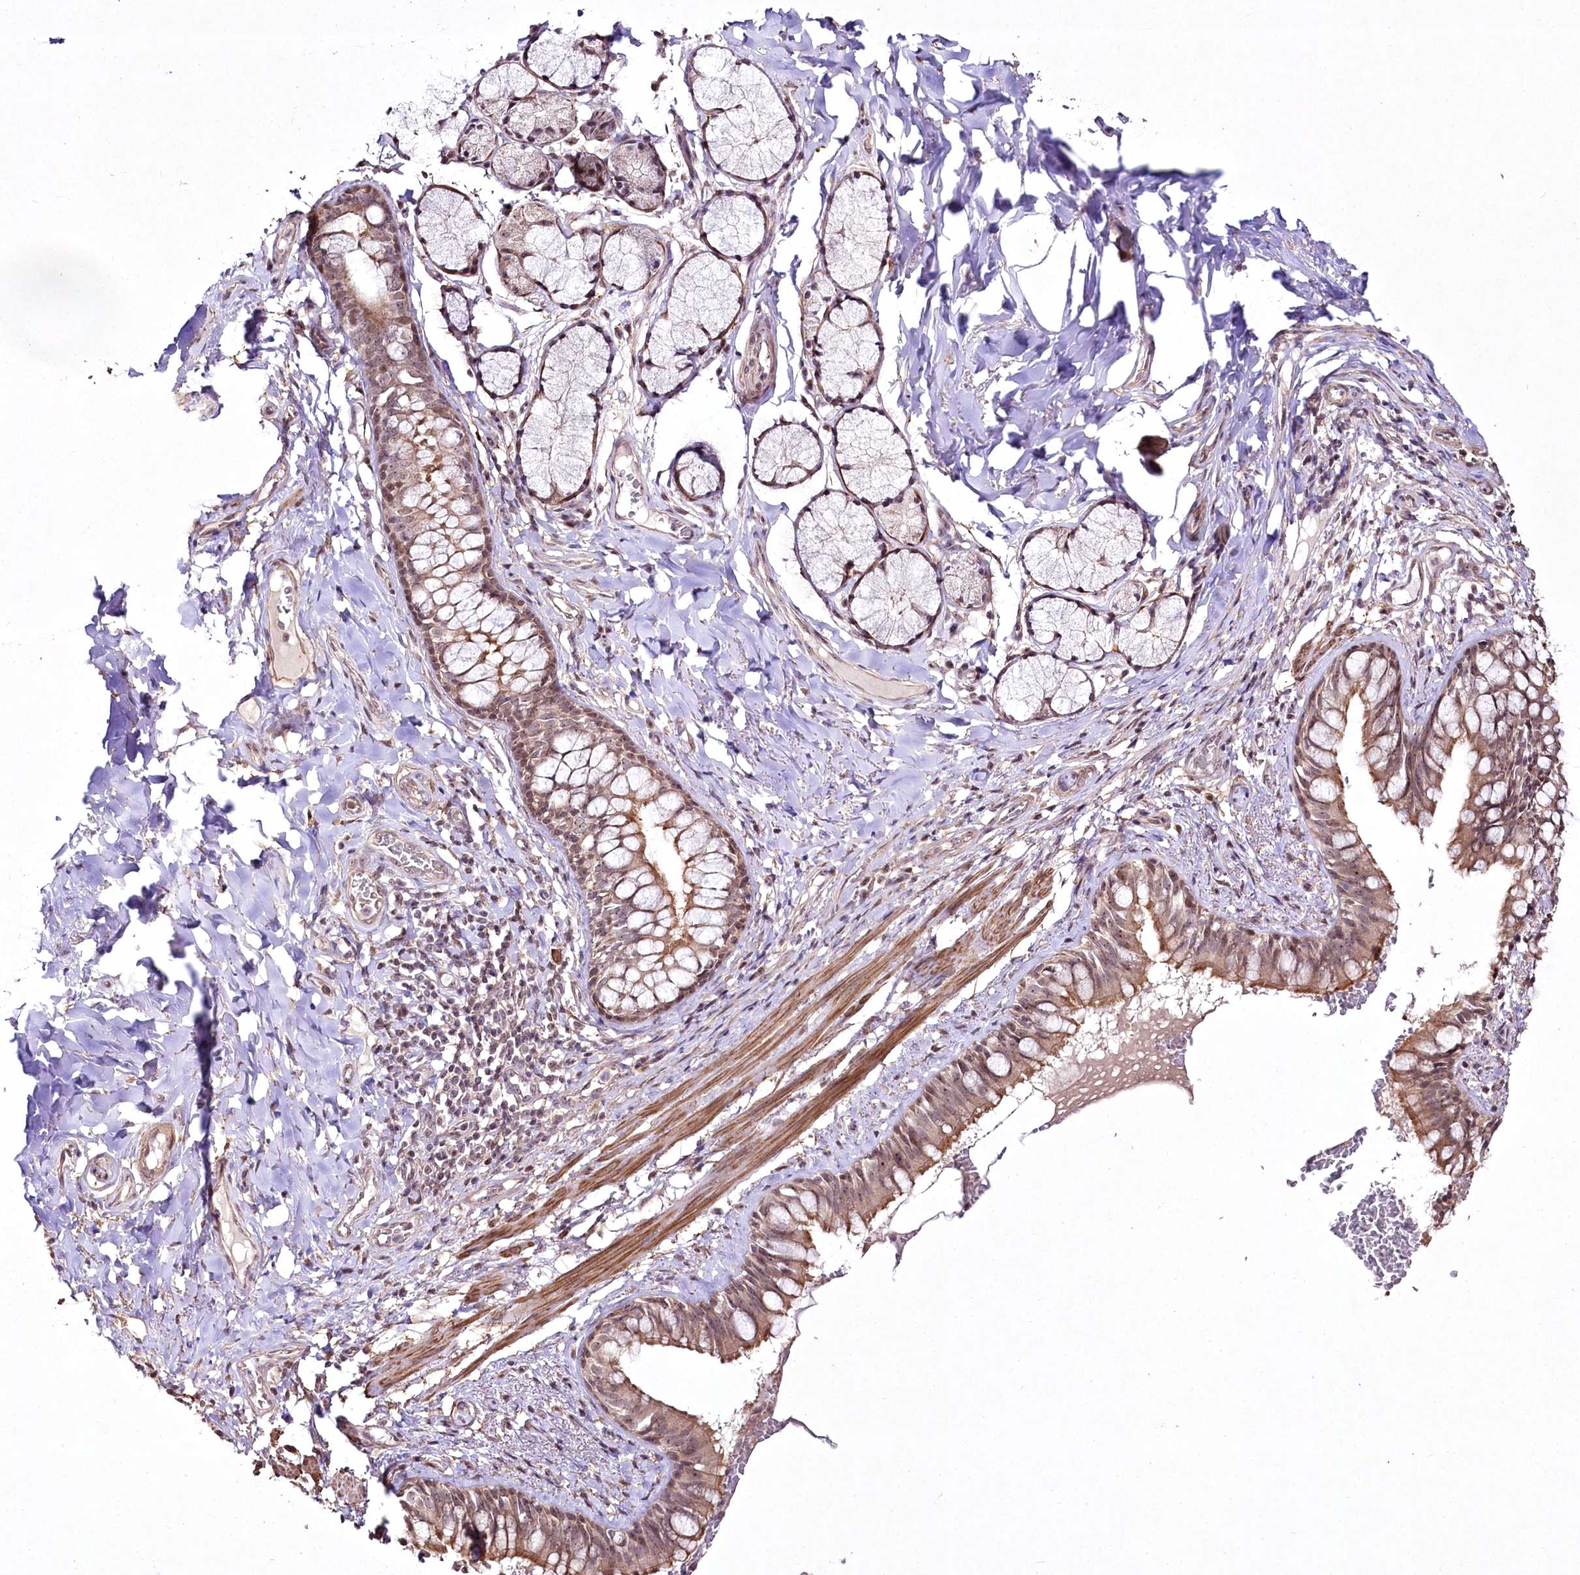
{"staining": {"intensity": "moderate", "quantity": ">75%", "location": "cytoplasmic/membranous,nuclear"}, "tissue": "bronchus", "cell_type": "Respiratory epithelial cells", "image_type": "normal", "snomed": [{"axis": "morphology", "description": "Normal tissue, NOS"}, {"axis": "topography", "description": "Cartilage tissue"}, {"axis": "topography", "description": "Bronchus"}], "caption": "High-power microscopy captured an immunohistochemistry (IHC) photomicrograph of unremarkable bronchus, revealing moderate cytoplasmic/membranous,nuclear staining in approximately >75% of respiratory epithelial cells.", "gene": "CCDC59", "patient": {"sex": "female", "age": 36}}